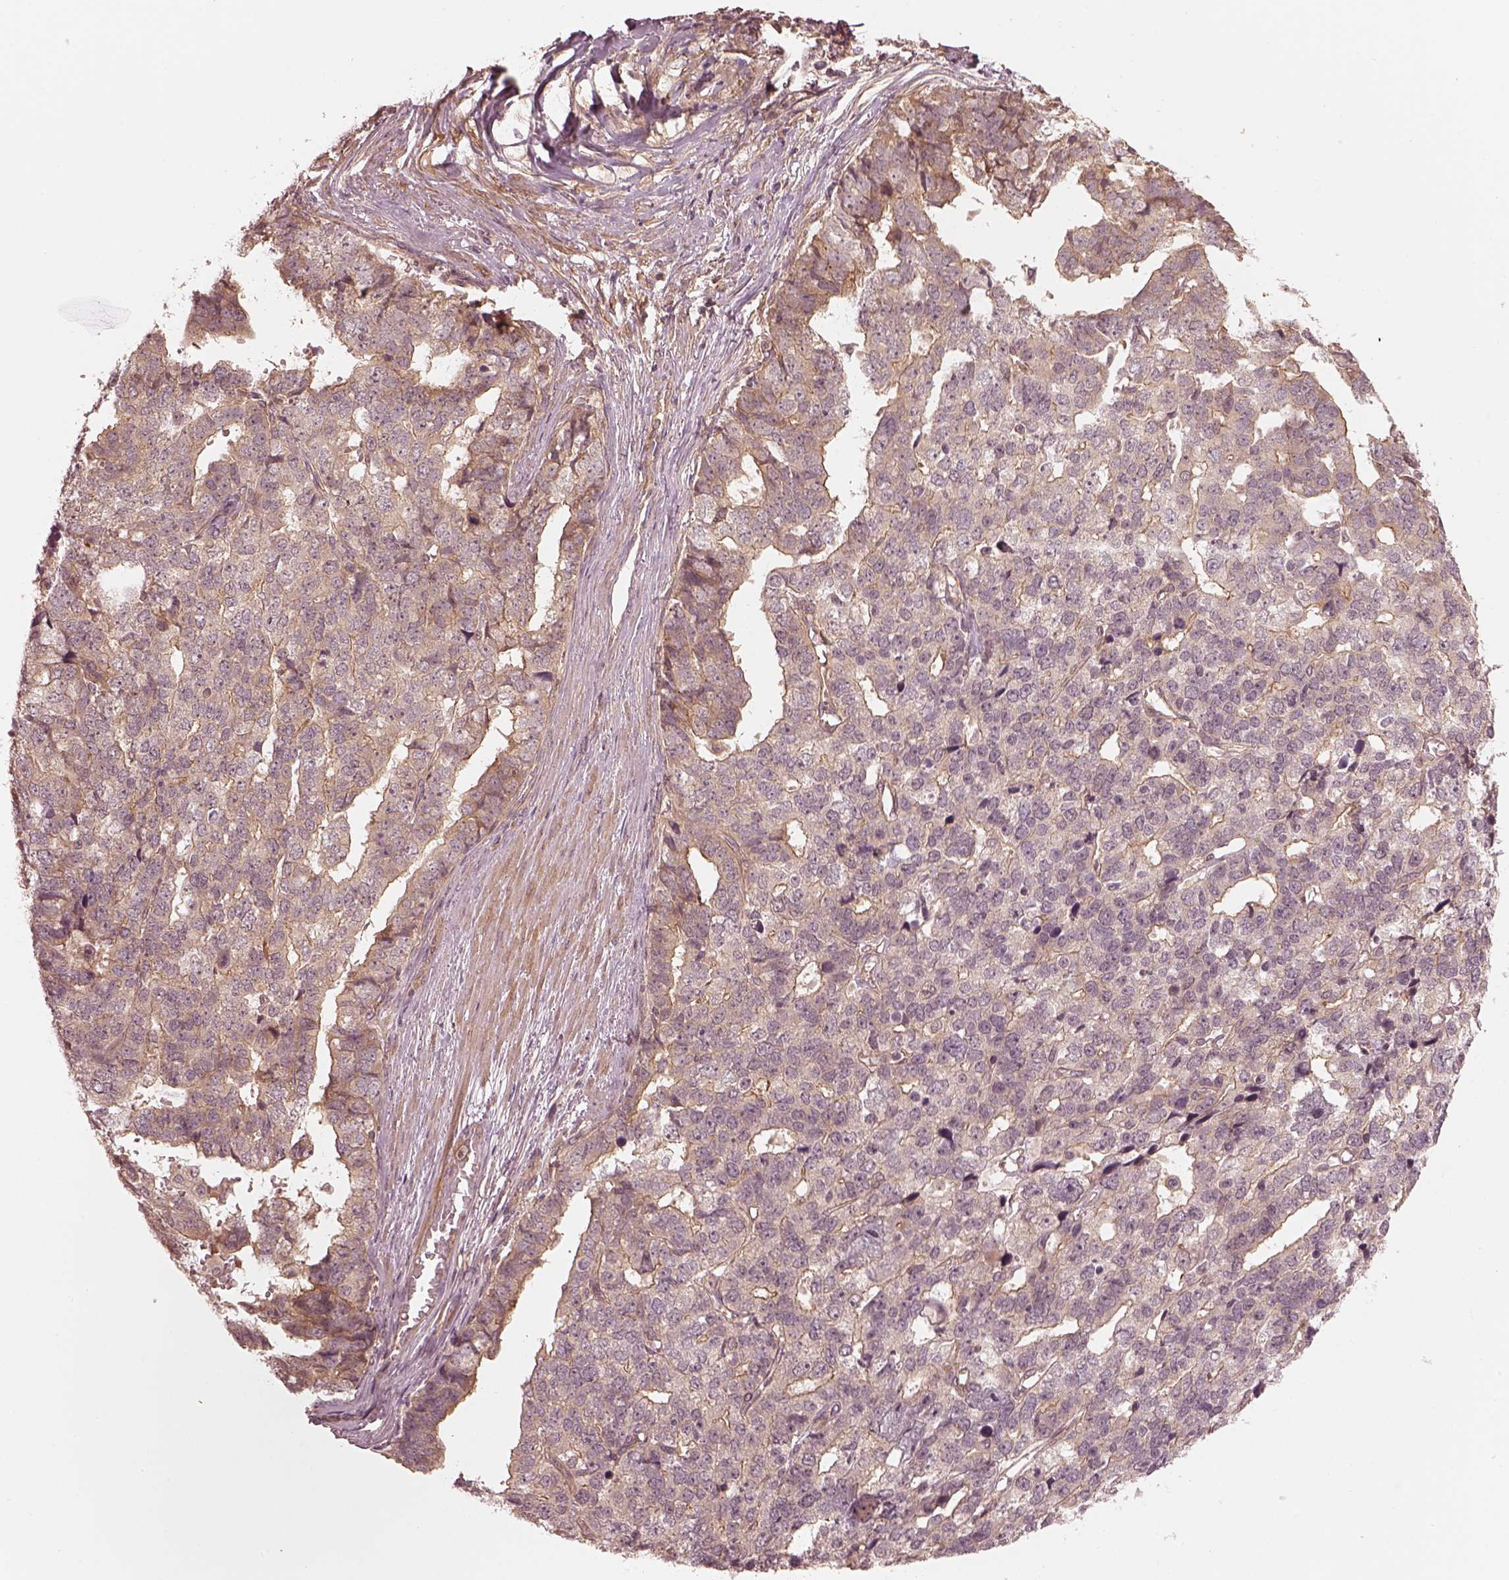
{"staining": {"intensity": "moderate", "quantity": "<25%", "location": "cytoplasmic/membranous"}, "tissue": "stomach cancer", "cell_type": "Tumor cells", "image_type": "cancer", "snomed": [{"axis": "morphology", "description": "Adenocarcinoma, NOS"}, {"axis": "topography", "description": "Stomach"}], "caption": "Moderate cytoplasmic/membranous positivity for a protein is appreciated in about <25% of tumor cells of stomach cancer using immunohistochemistry.", "gene": "FAM107B", "patient": {"sex": "male", "age": 69}}